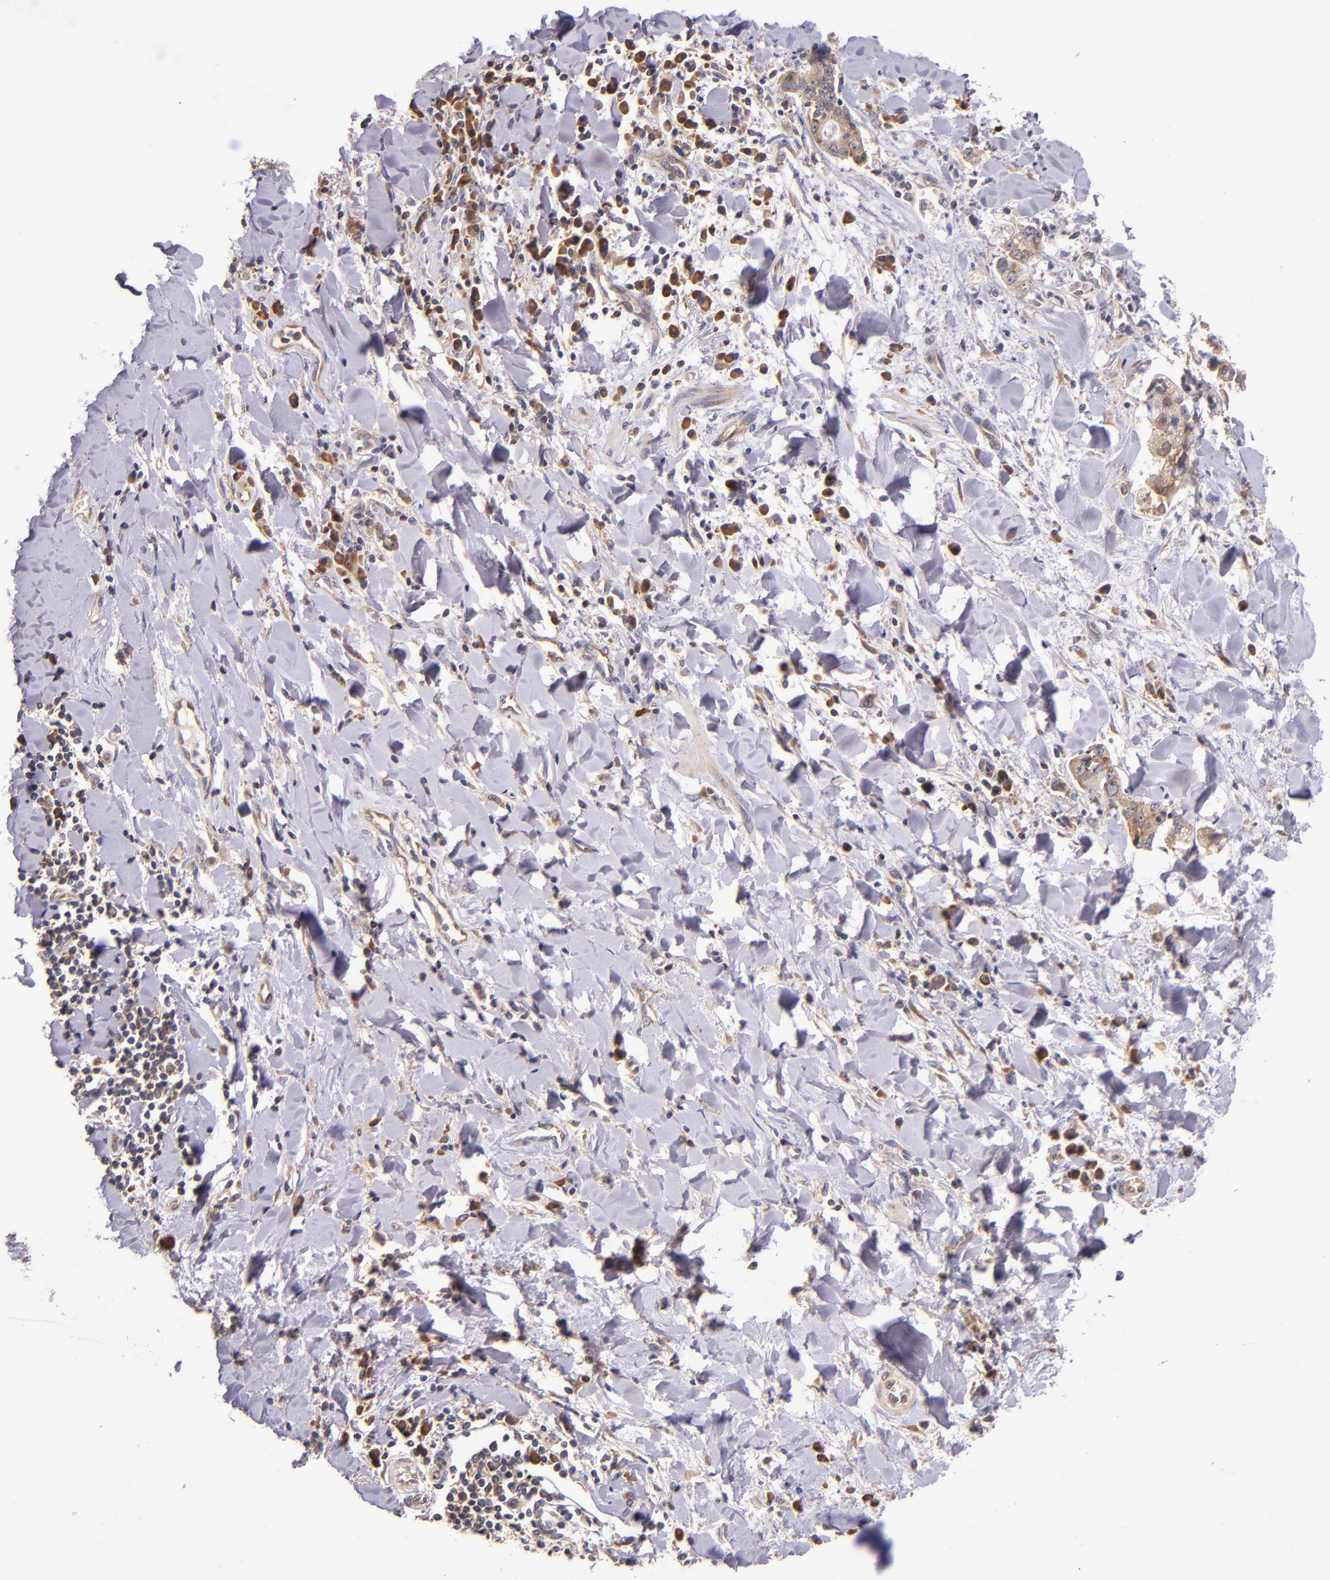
{"staining": {"intensity": "moderate", "quantity": ">75%", "location": "cytoplasmic/membranous"}, "tissue": "liver cancer", "cell_type": "Tumor cells", "image_type": "cancer", "snomed": [{"axis": "morphology", "description": "Cholangiocarcinoma"}, {"axis": "topography", "description": "Liver"}], "caption": "Protein expression analysis of liver cancer (cholangiocarcinoma) displays moderate cytoplasmic/membranous staining in about >75% of tumor cells.", "gene": "EIF4ENIF1", "patient": {"sex": "male", "age": 57}}